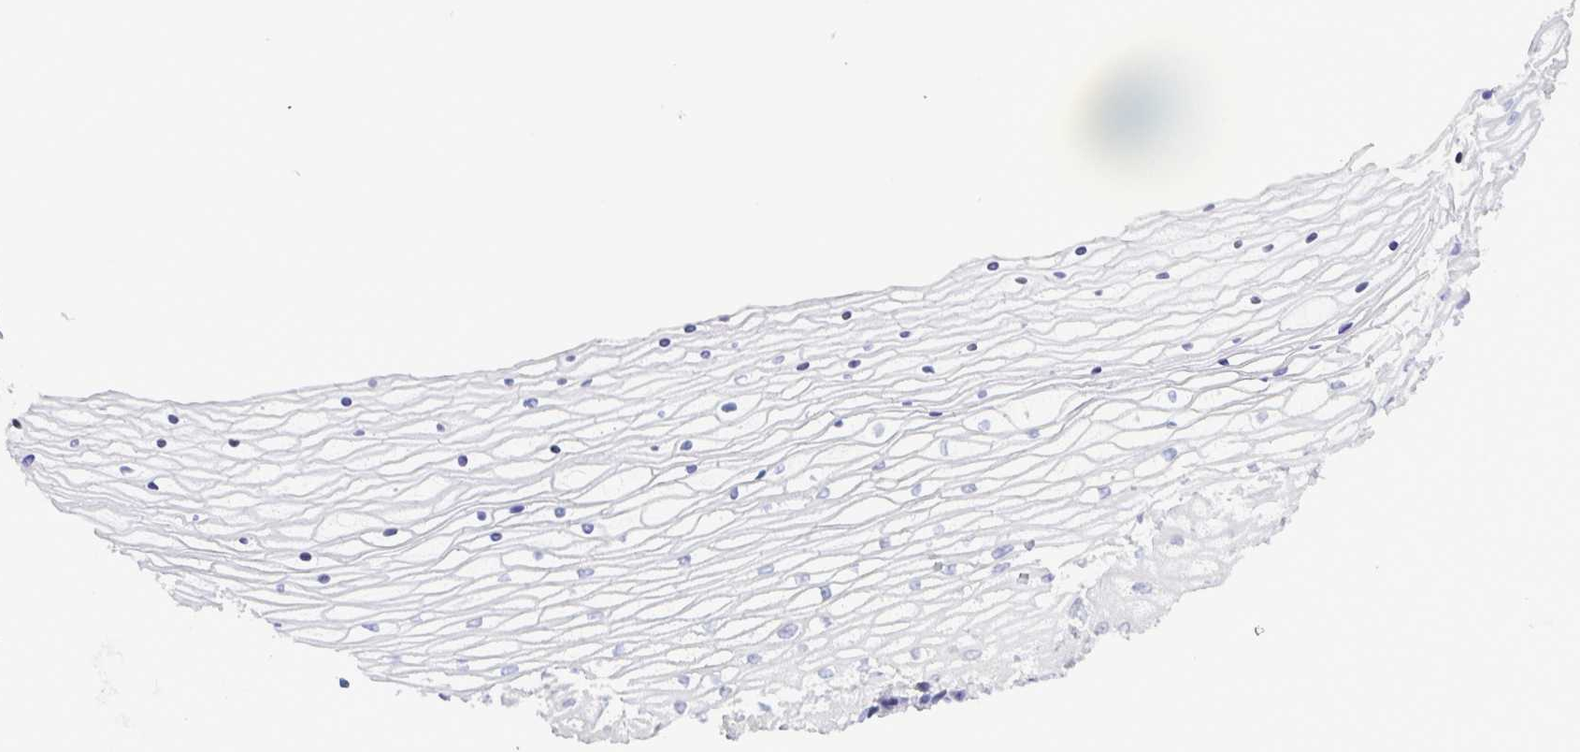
{"staining": {"intensity": "negative", "quantity": "none", "location": "none"}, "tissue": "vagina", "cell_type": "Squamous epithelial cells", "image_type": "normal", "snomed": [{"axis": "morphology", "description": "Normal tissue, NOS"}, {"axis": "topography", "description": "Vagina"}], "caption": "Immunohistochemical staining of unremarkable vagina exhibits no significant positivity in squamous epithelial cells.", "gene": "TNNI3", "patient": {"sex": "female", "age": 45}}